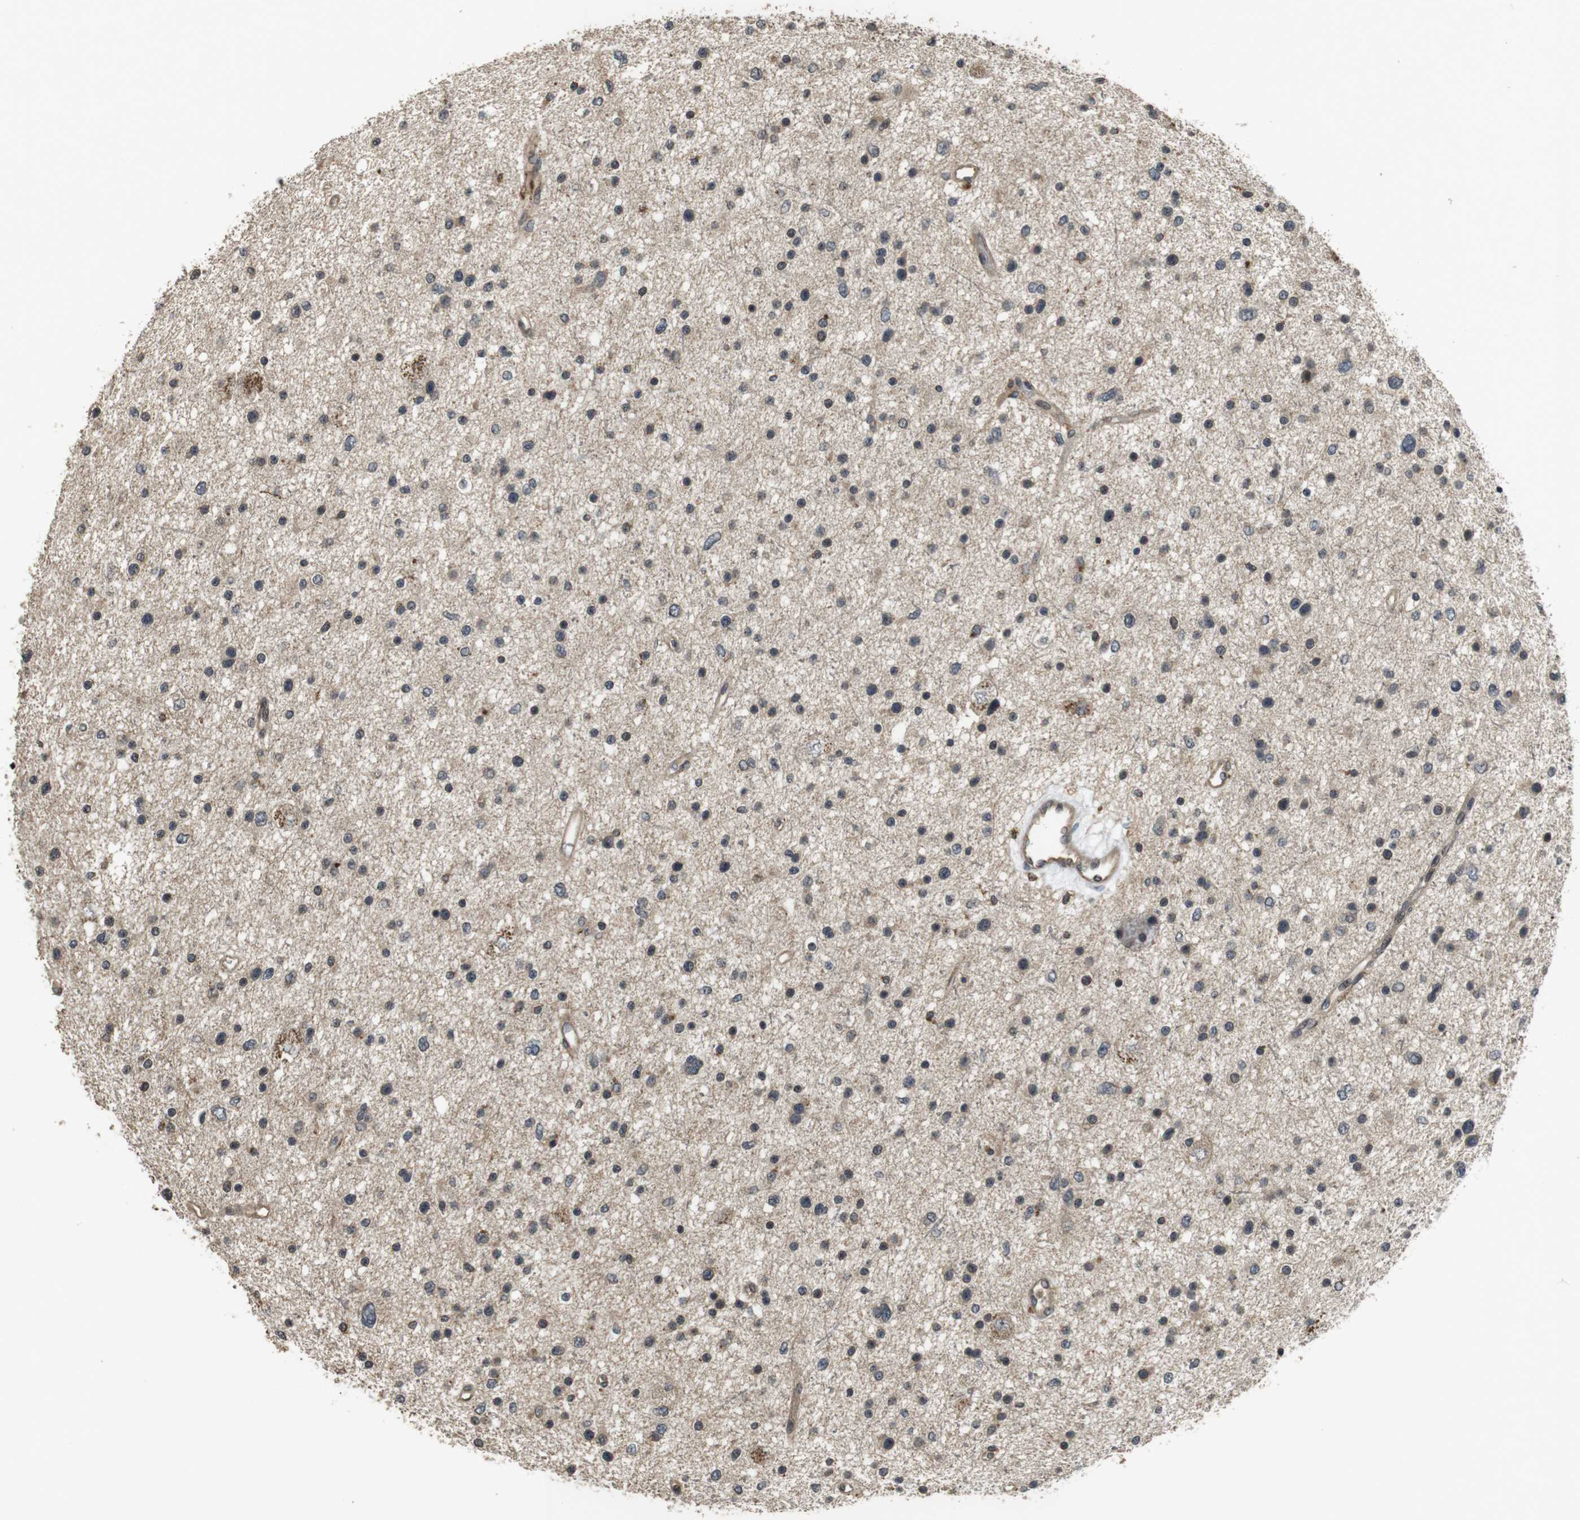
{"staining": {"intensity": "weak", "quantity": "25%-75%", "location": "cytoplasmic/membranous,nuclear"}, "tissue": "glioma", "cell_type": "Tumor cells", "image_type": "cancer", "snomed": [{"axis": "morphology", "description": "Glioma, malignant, Low grade"}, {"axis": "topography", "description": "Brain"}], "caption": "This histopathology image shows malignant glioma (low-grade) stained with immunohistochemistry (IHC) to label a protein in brown. The cytoplasmic/membranous and nuclear of tumor cells show weak positivity for the protein. Nuclei are counter-stained blue.", "gene": "FZD10", "patient": {"sex": "female", "age": 37}}